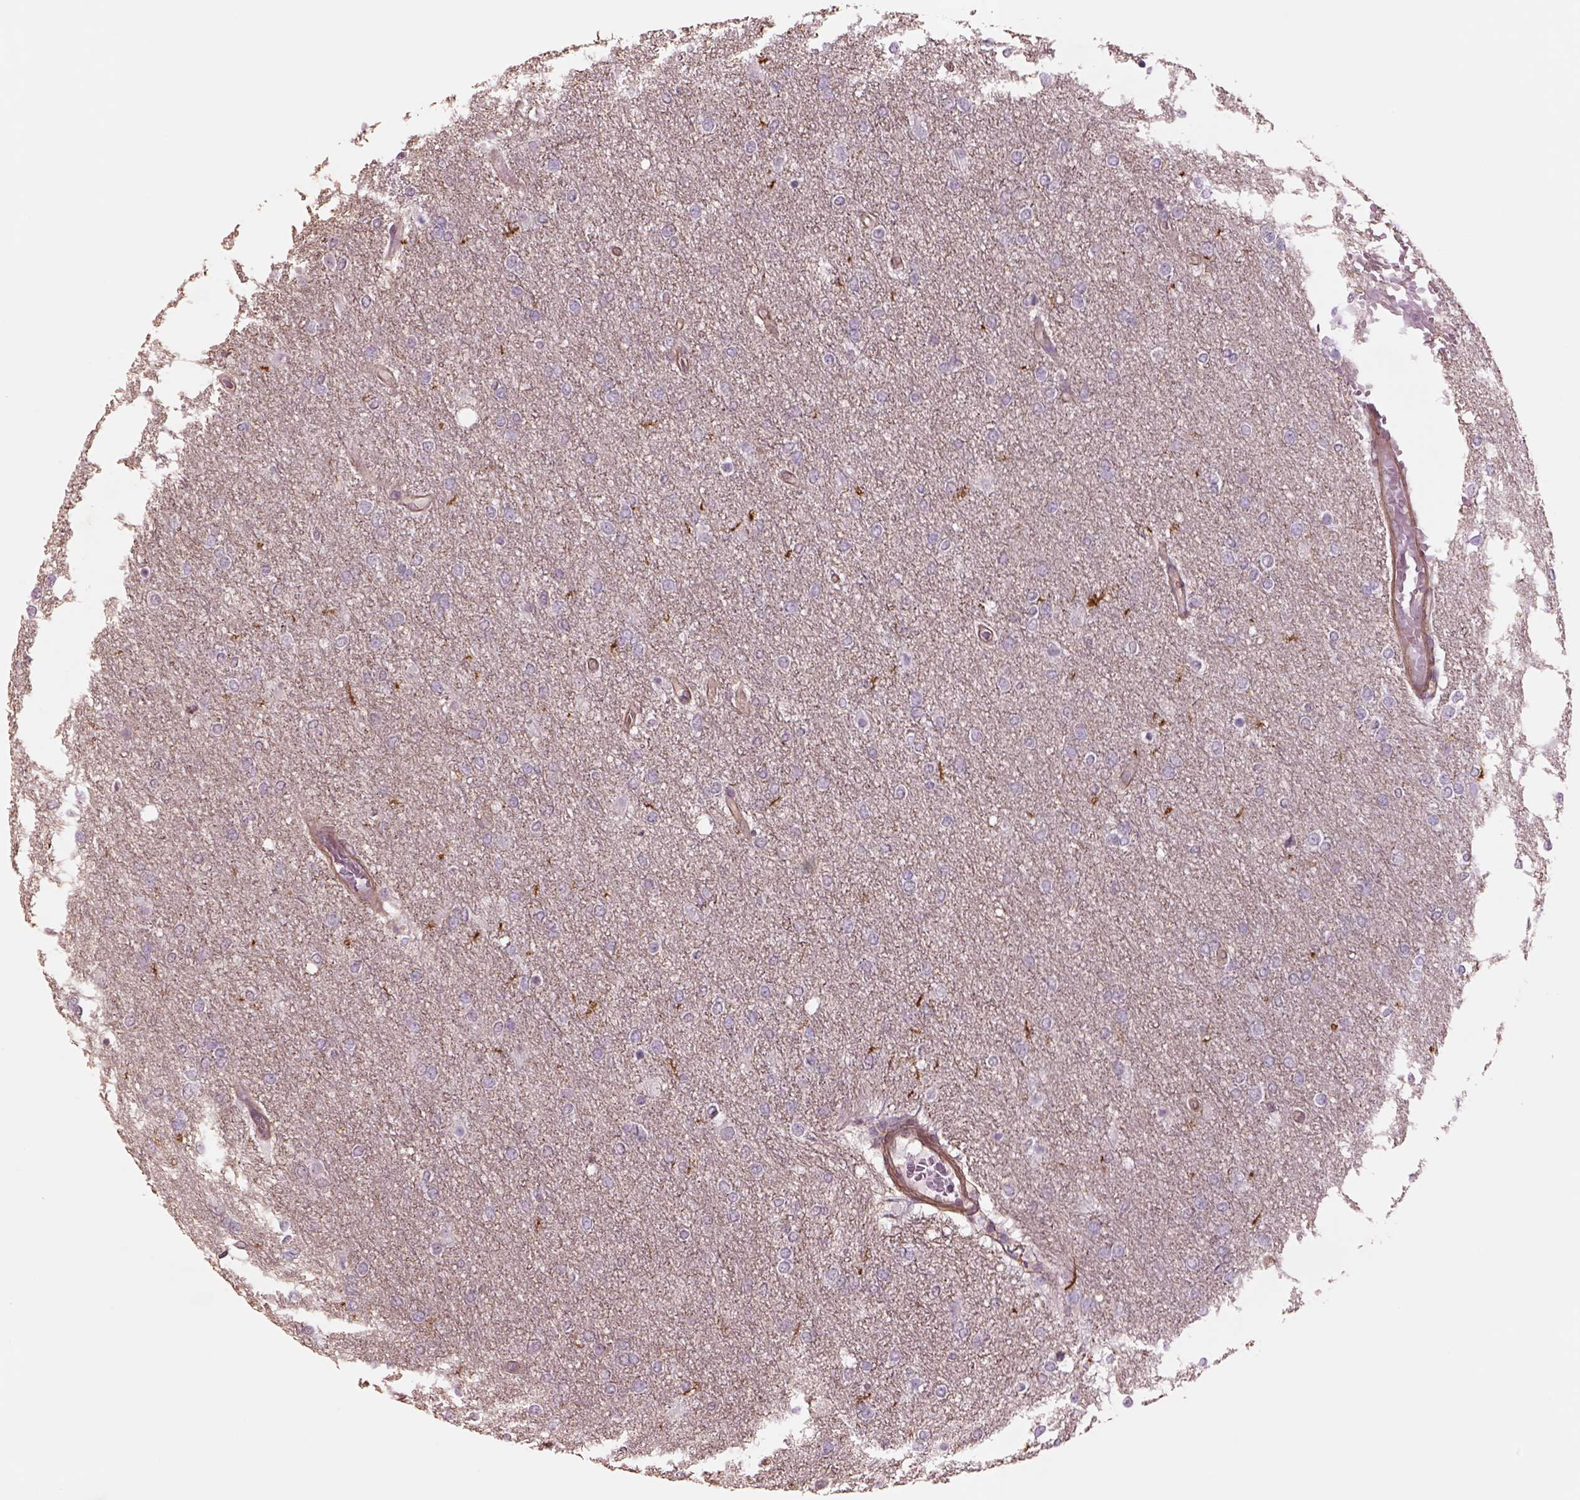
{"staining": {"intensity": "negative", "quantity": "none", "location": "none"}, "tissue": "glioma", "cell_type": "Tumor cells", "image_type": "cancer", "snomed": [{"axis": "morphology", "description": "Glioma, malignant, High grade"}, {"axis": "topography", "description": "Brain"}], "caption": "Malignant glioma (high-grade) stained for a protein using immunohistochemistry (IHC) shows no positivity tumor cells.", "gene": "LIN7A", "patient": {"sex": "female", "age": 61}}